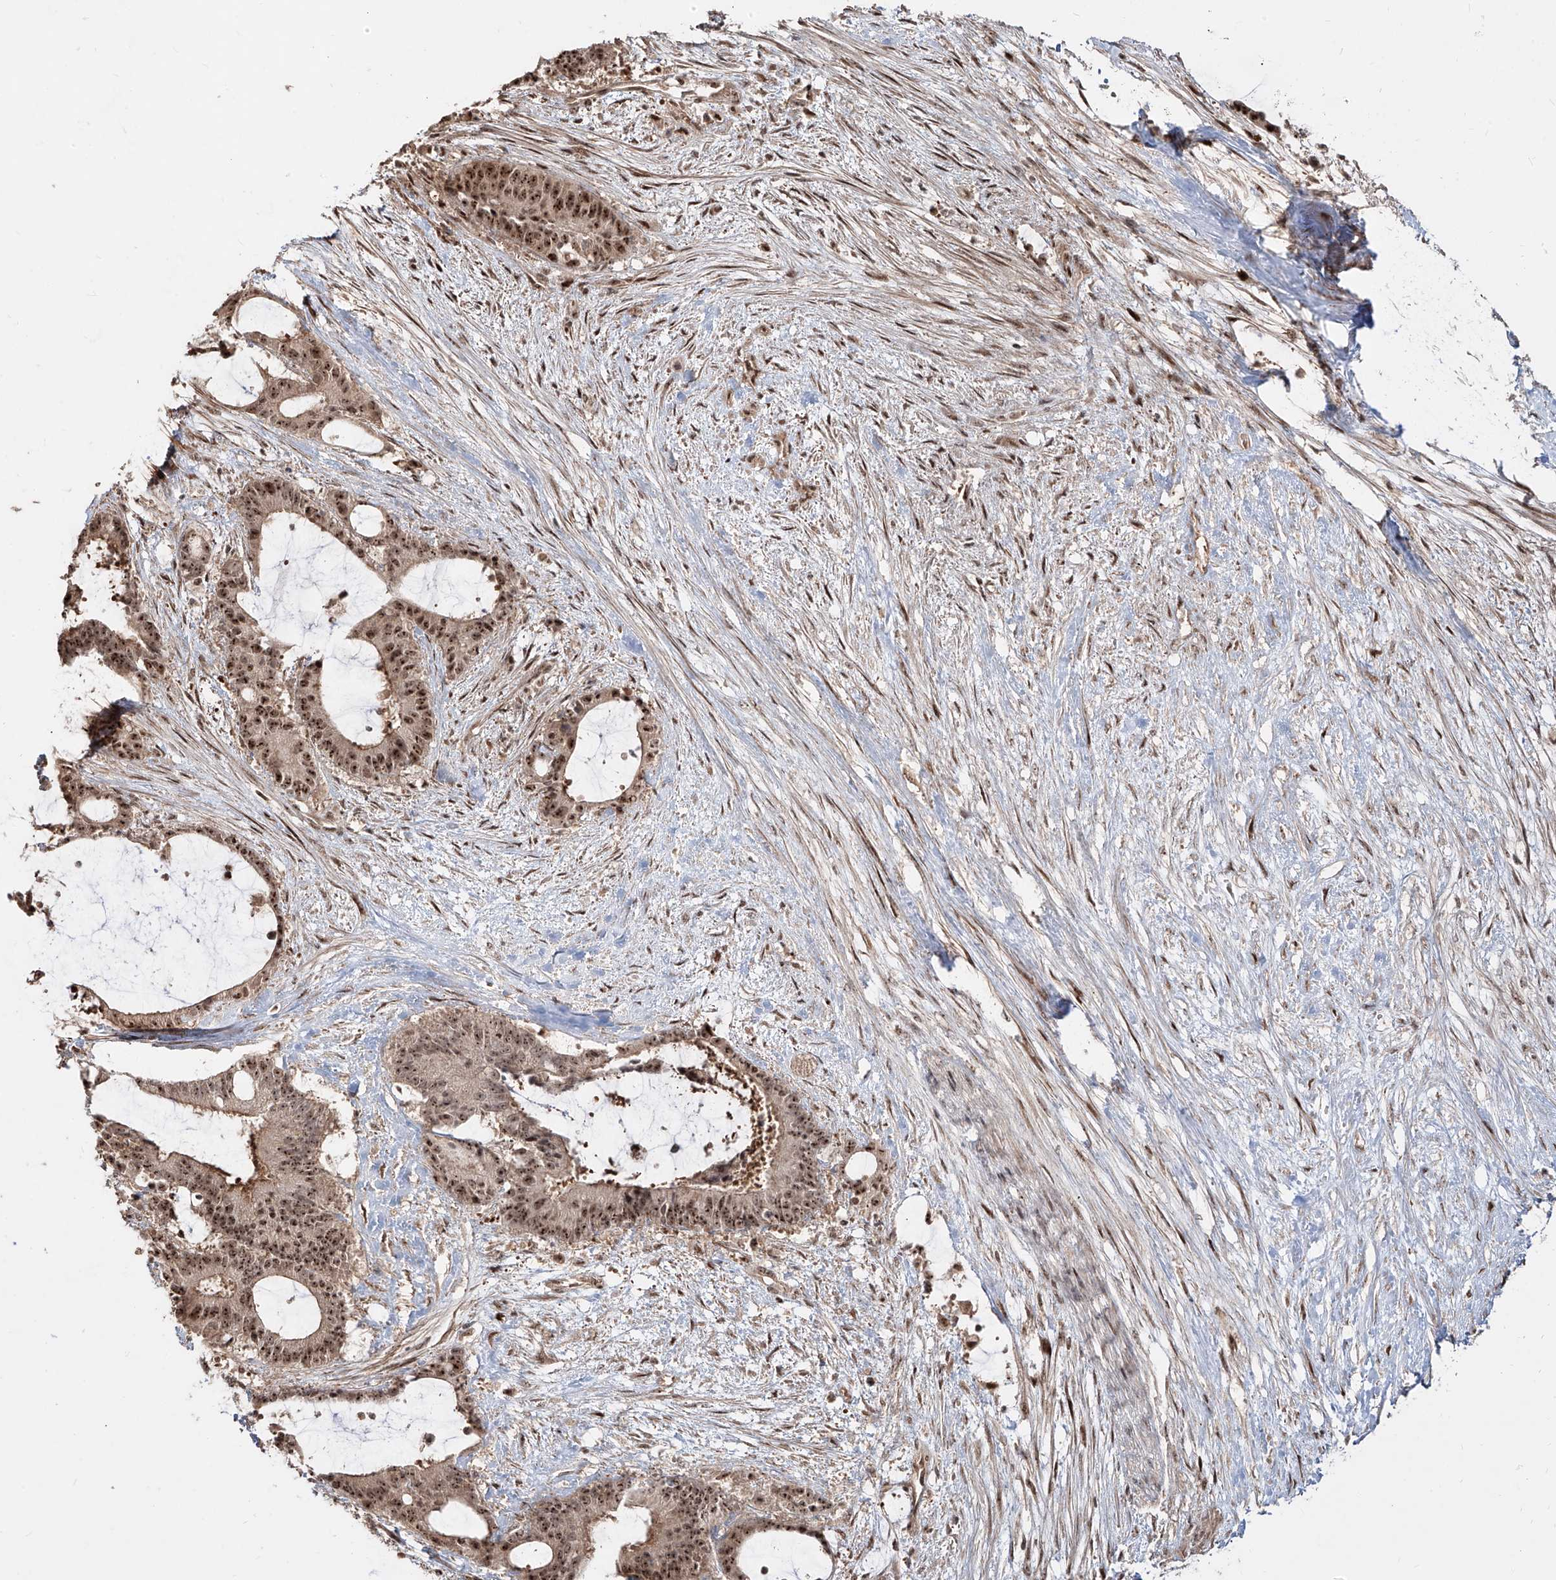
{"staining": {"intensity": "strong", "quantity": ">75%", "location": "nuclear"}, "tissue": "liver cancer", "cell_type": "Tumor cells", "image_type": "cancer", "snomed": [{"axis": "morphology", "description": "Normal tissue, NOS"}, {"axis": "morphology", "description": "Cholangiocarcinoma"}, {"axis": "topography", "description": "Liver"}, {"axis": "topography", "description": "Peripheral nerve tissue"}], "caption": "DAB immunohistochemical staining of human liver cancer reveals strong nuclear protein positivity in approximately >75% of tumor cells. Nuclei are stained in blue.", "gene": "ZNF710", "patient": {"sex": "female", "age": 73}}